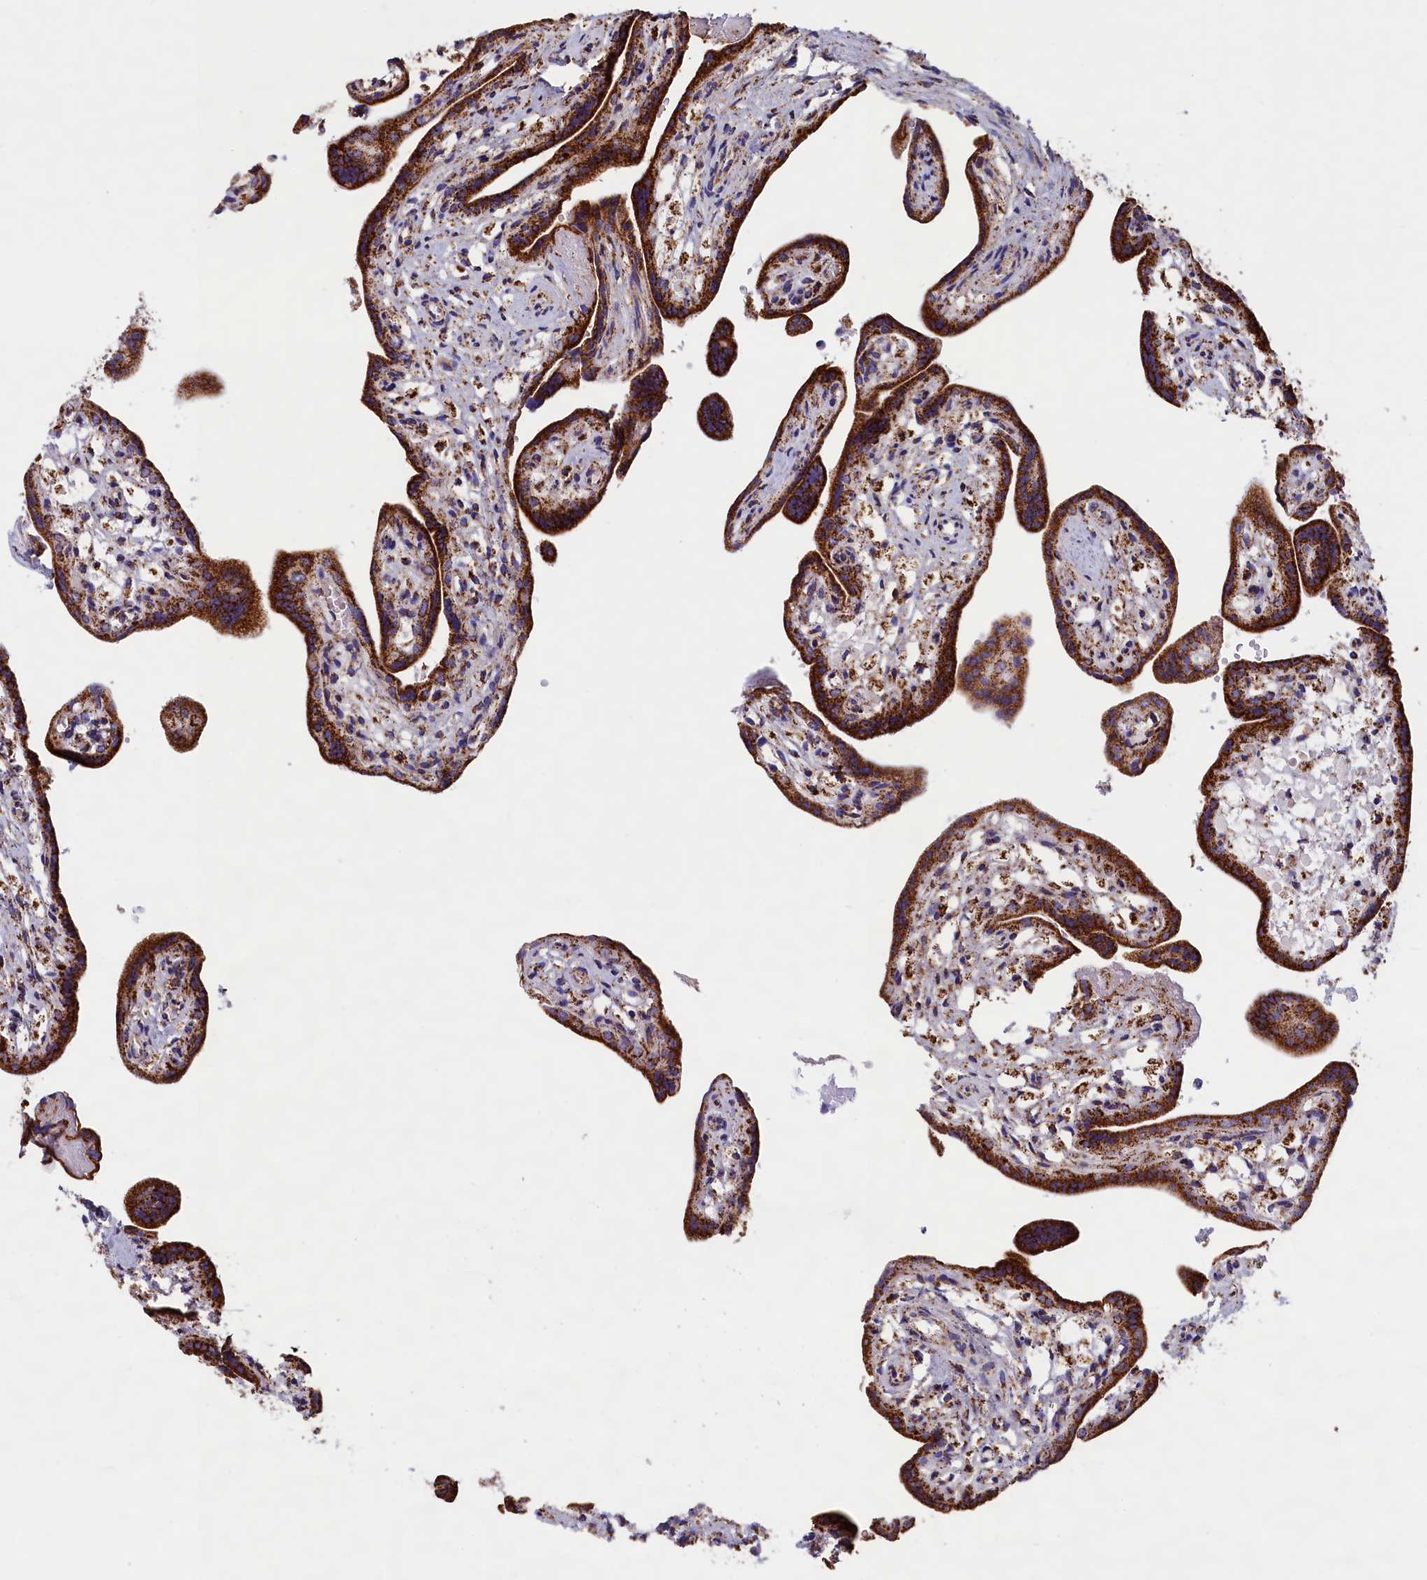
{"staining": {"intensity": "strong", "quantity": ">75%", "location": "cytoplasmic/membranous"}, "tissue": "placenta", "cell_type": "Trophoblastic cells", "image_type": "normal", "snomed": [{"axis": "morphology", "description": "Normal tissue, NOS"}, {"axis": "topography", "description": "Placenta"}], "caption": "Immunohistochemistry (IHC) image of normal placenta: placenta stained using immunohistochemistry (IHC) displays high levels of strong protein expression localized specifically in the cytoplasmic/membranous of trophoblastic cells, appearing as a cytoplasmic/membranous brown color.", "gene": "SLC39A3", "patient": {"sex": "female", "age": 37}}